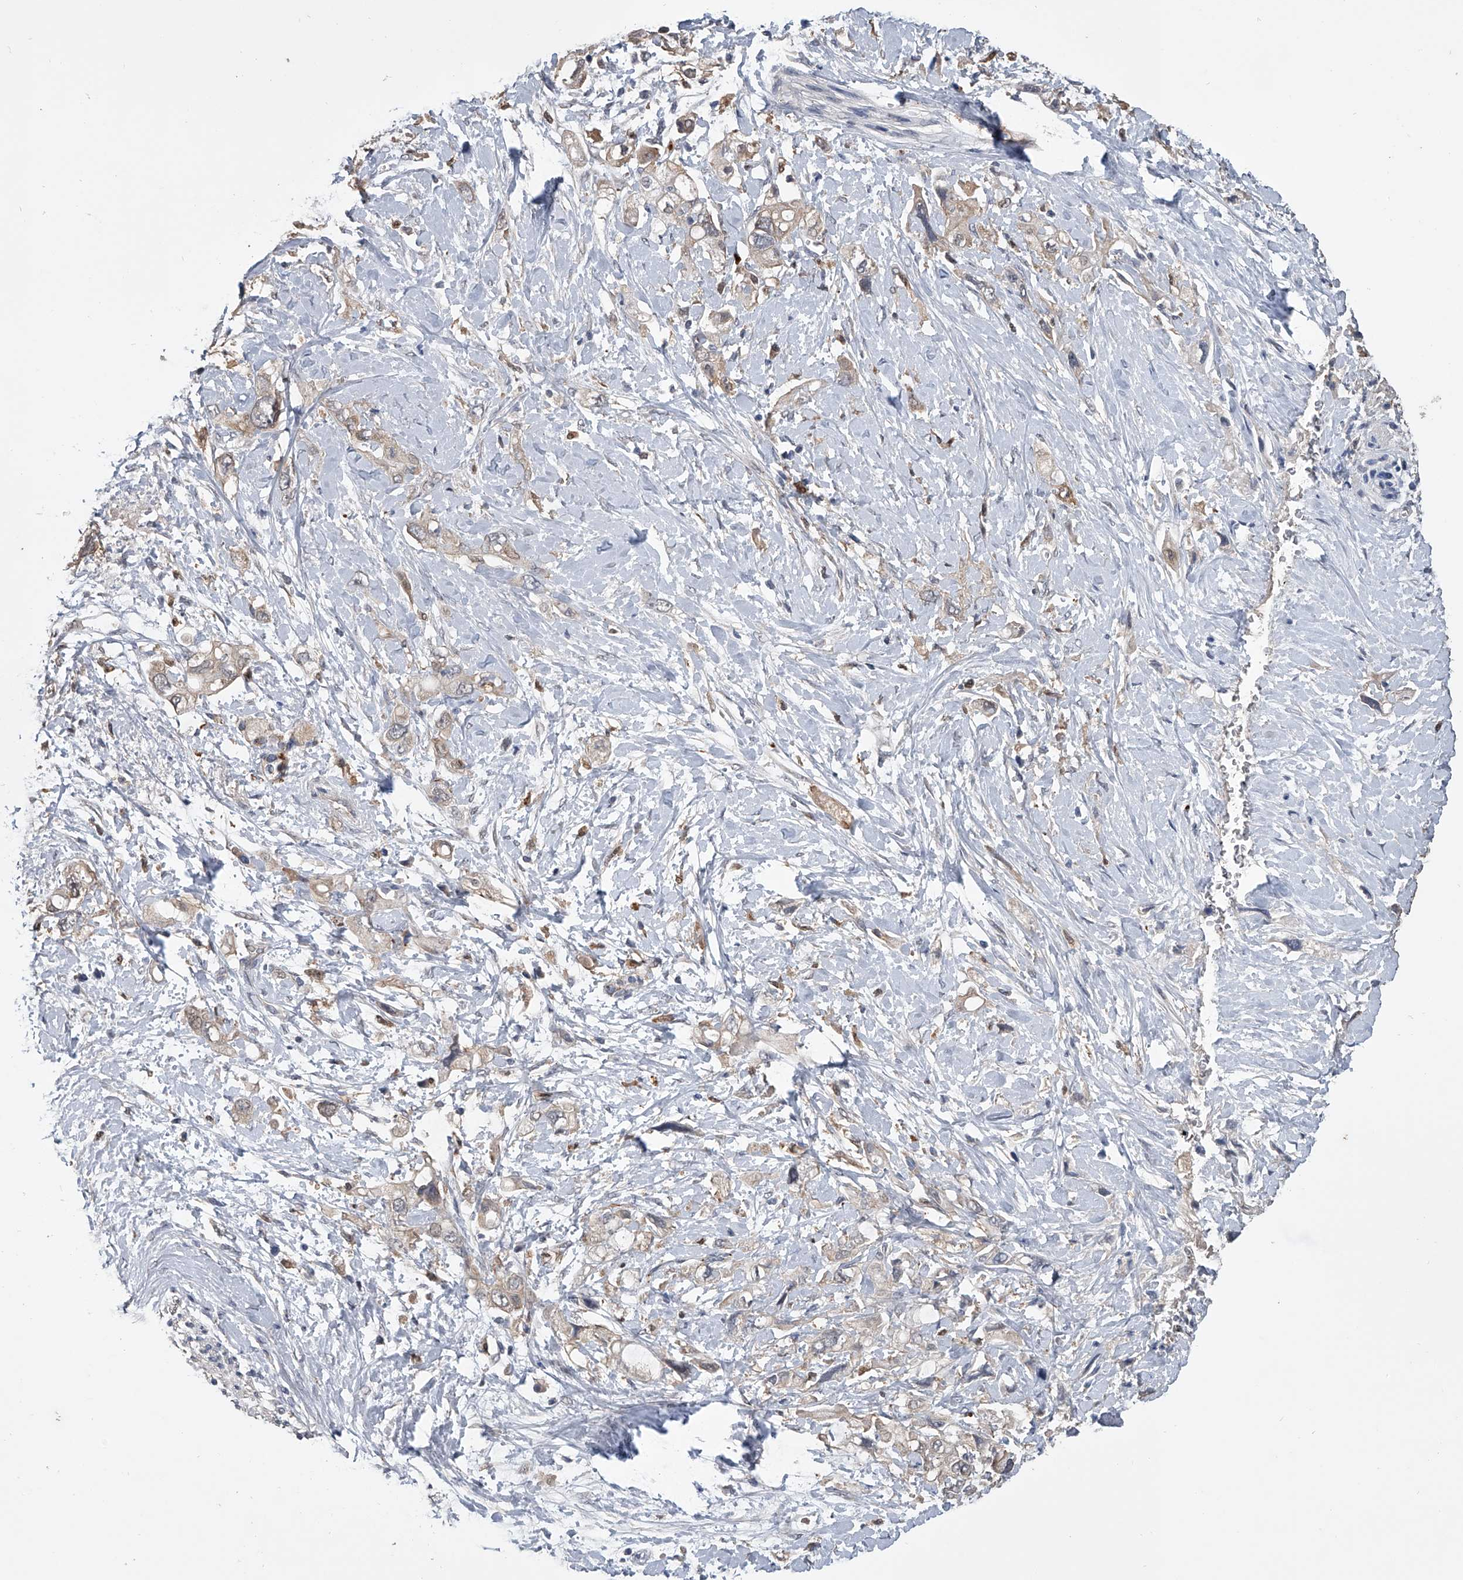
{"staining": {"intensity": "weak", "quantity": "25%-75%", "location": "cytoplasmic/membranous"}, "tissue": "pancreatic cancer", "cell_type": "Tumor cells", "image_type": "cancer", "snomed": [{"axis": "morphology", "description": "Adenocarcinoma, NOS"}, {"axis": "topography", "description": "Pancreas"}], "caption": "Pancreatic cancer stained with DAB (3,3'-diaminobenzidine) IHC reveals low levels of weak cytoplasmic/membranous staining in about 25%-75% of tumor cells. Ihc stains the protein in brown and the nuclei are stained blue.", "gene": "DOCK9", "patient": {"sex": "female", "age": 56}}